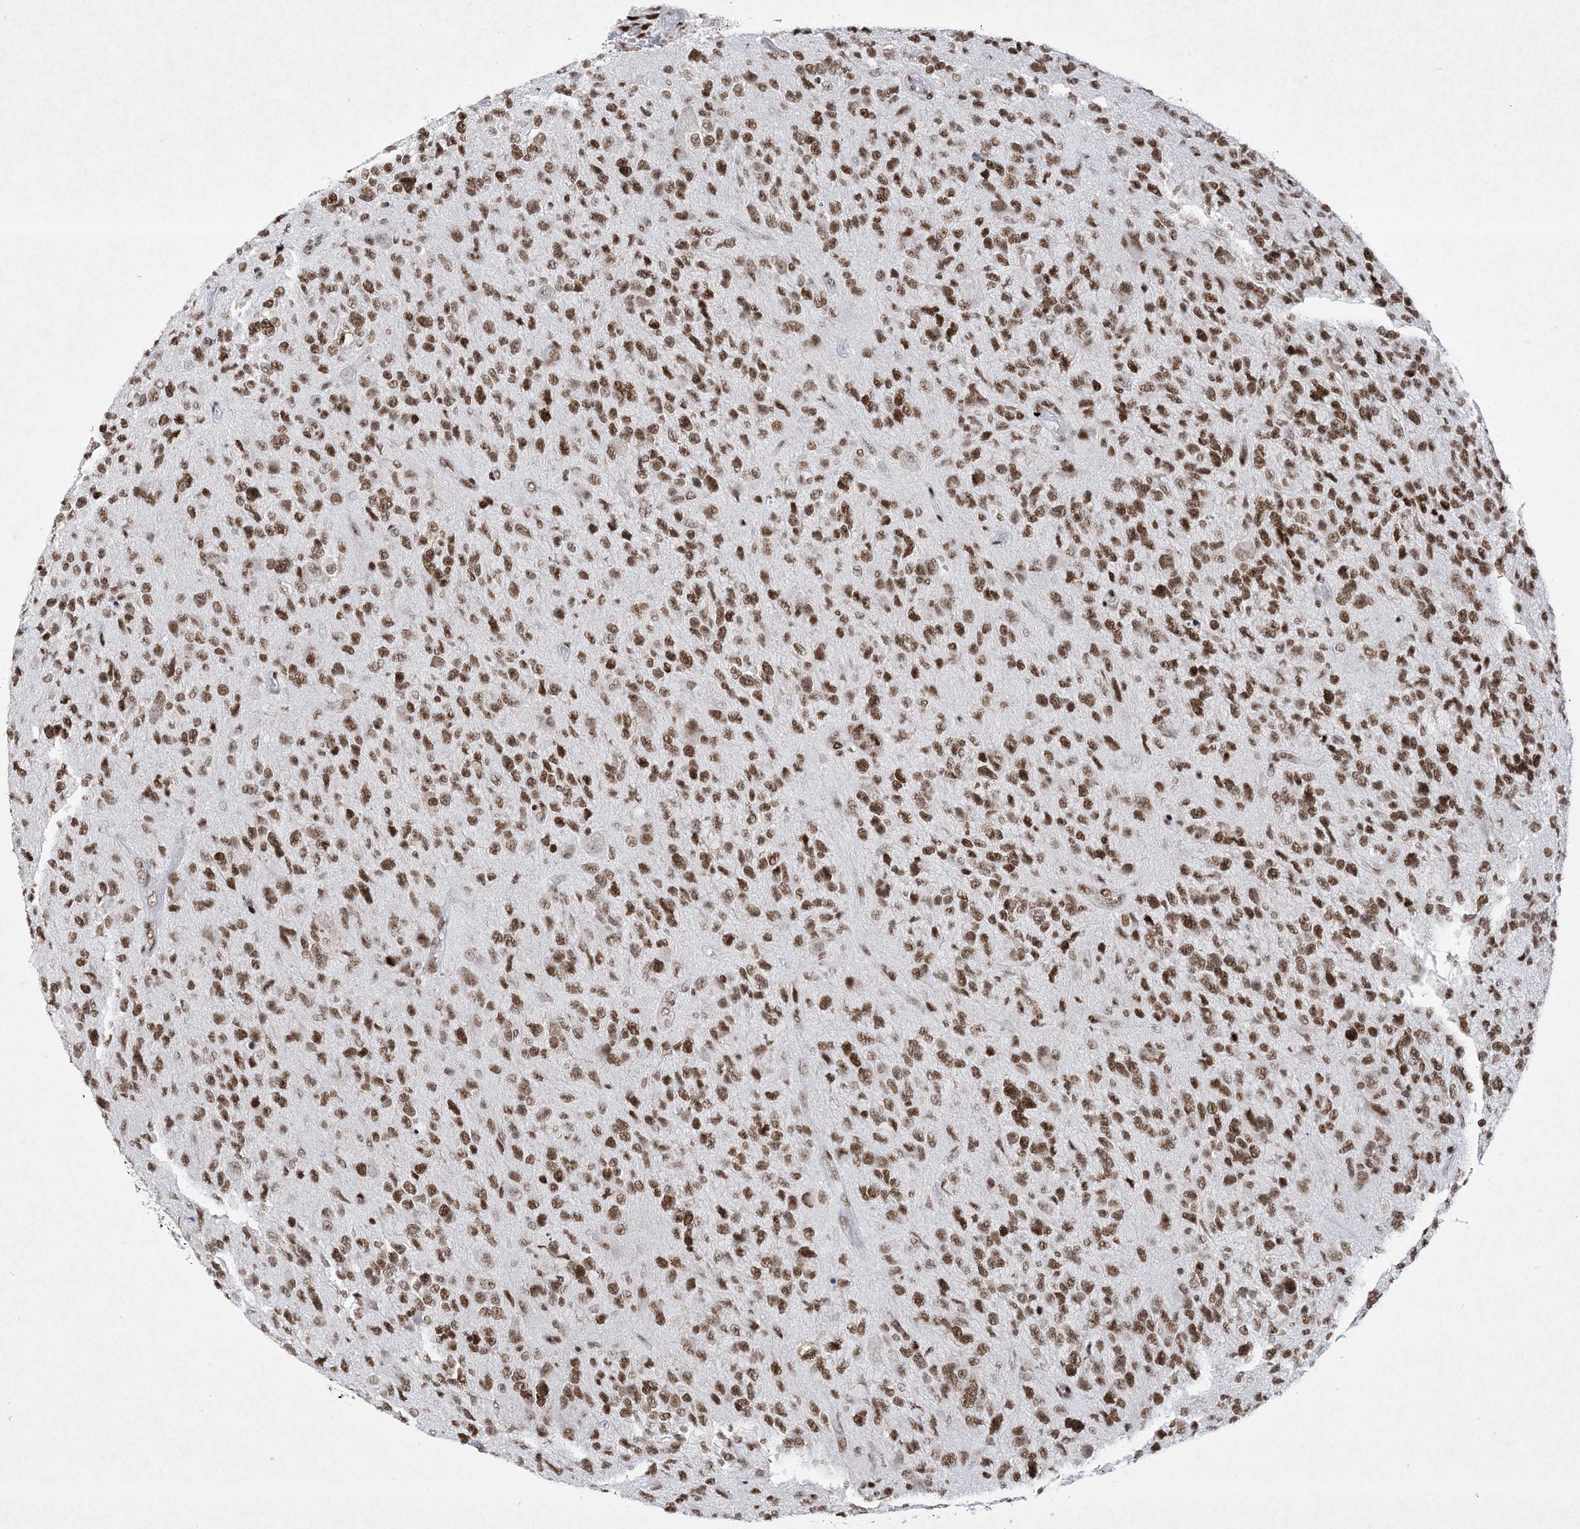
{"staining": {"intensity": "moderate", "quantity": ">75%", "location": "nuclear"}, "tissue": "glioma", "cell_type": "Tumor cells", "image_type": "cancer", "snomed": [{"axis": "morphology", "description": "Glioma, malignant, High grade"}, {"axis": "topography", "description": "Brain"}], "caption": "Immunohistochemistry (IHC) of glioma exhibits medium levels of moderate nuclear expression in approximately >75% of tumor cells.", "gene": "PKNOX2", "patient": {"sex": "female", "age": 58}}